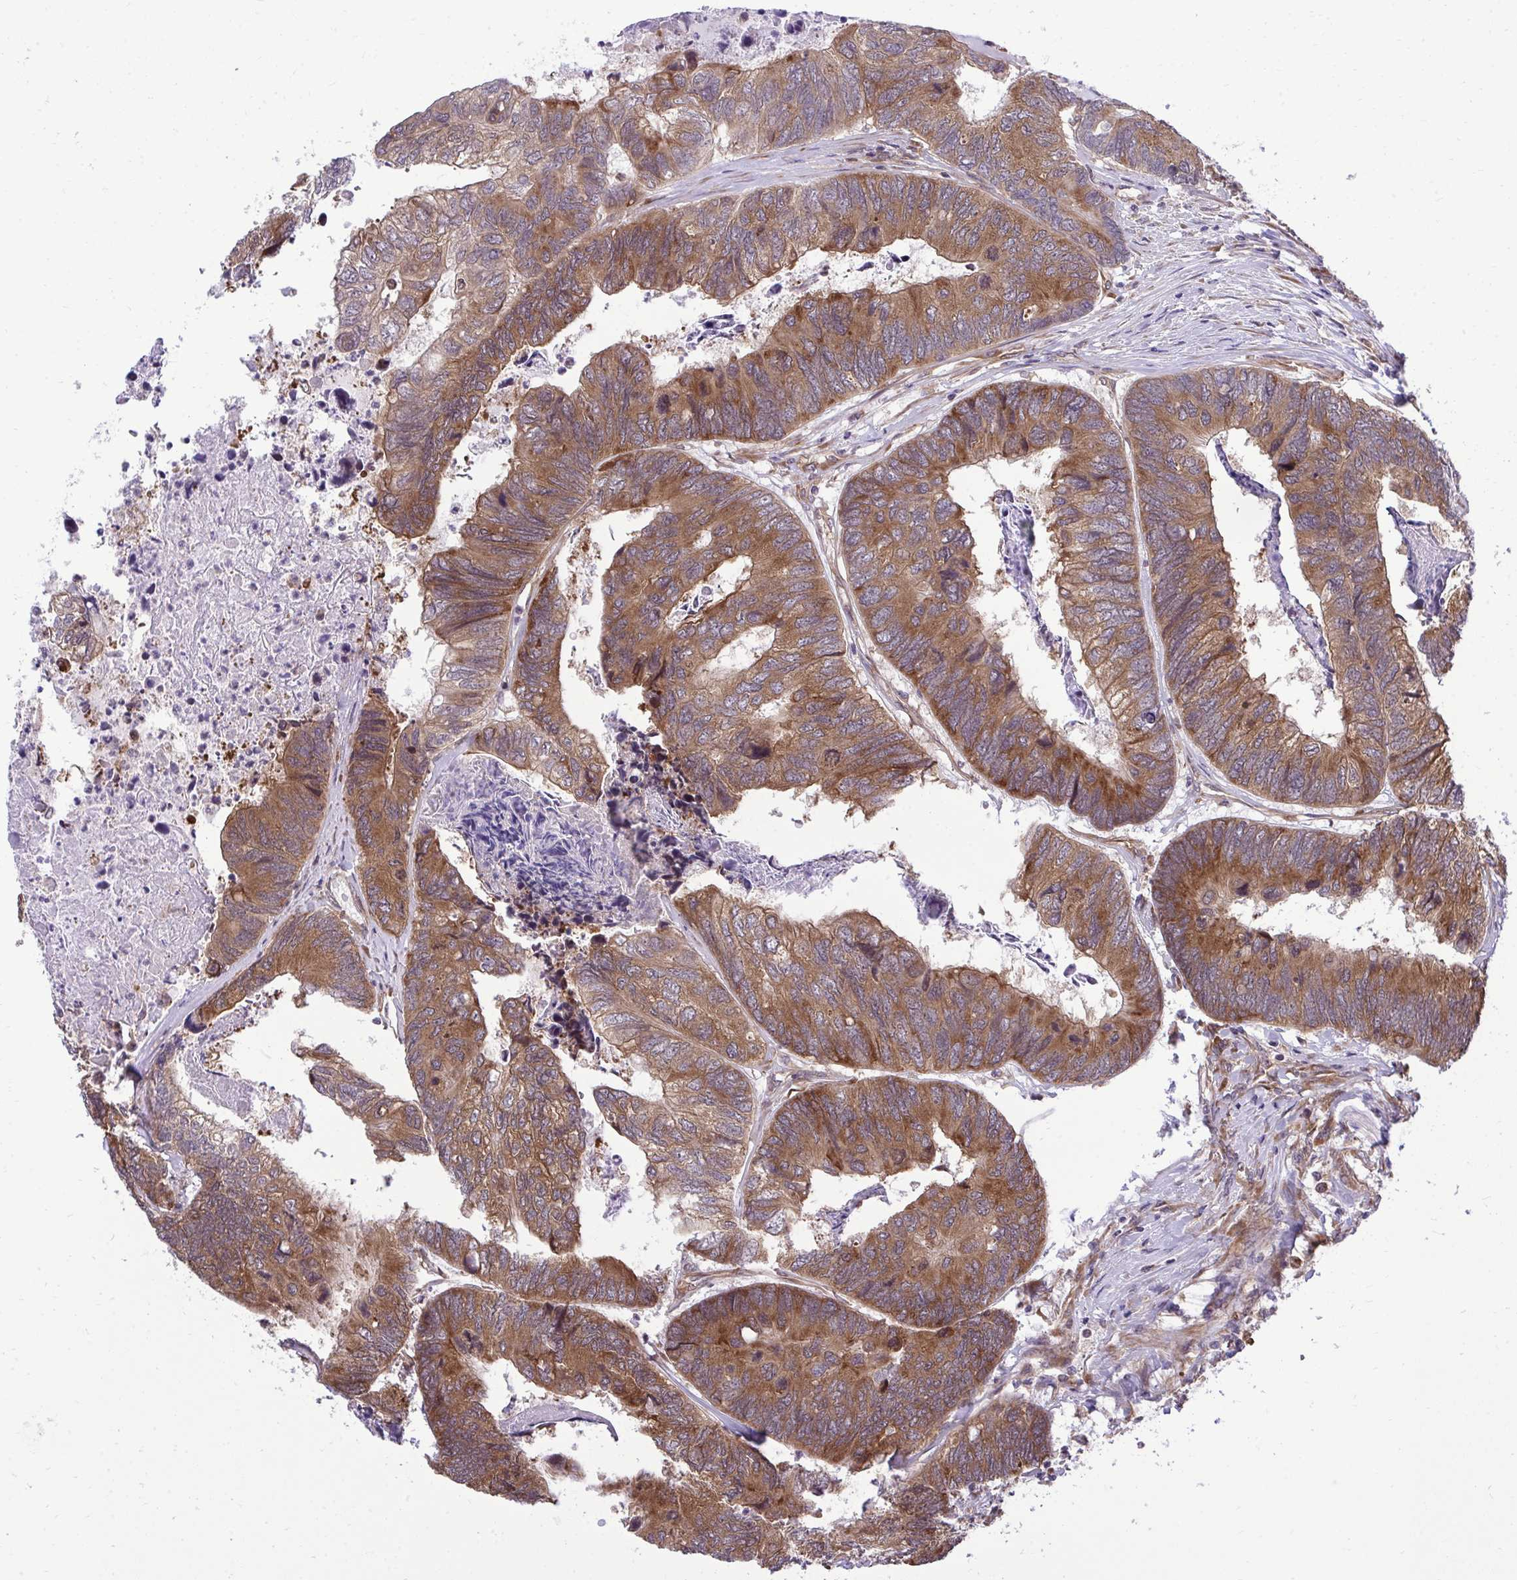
{"staining": {"intensity": "strong", "quantity": ">75%", "location": "cytoplasmic/membranous"}, "tissue": "colorectal cancer", "cell_type": "Tumor cells", "image_type": "cancer", "snomed": [{"axis": "morphology", "description": "Adenocarcinoma, NOS"}, {"axis": "topography", "description": "Colon"}], "caption": "This histopathology image displays IHC staining of adenocarcinoma (colorectal), with high strong cytoplasmic/membranous positivity in about >75% of tumor cells.", "gene": "RPS15", "patient": {"sex": "female", "age": 67}}